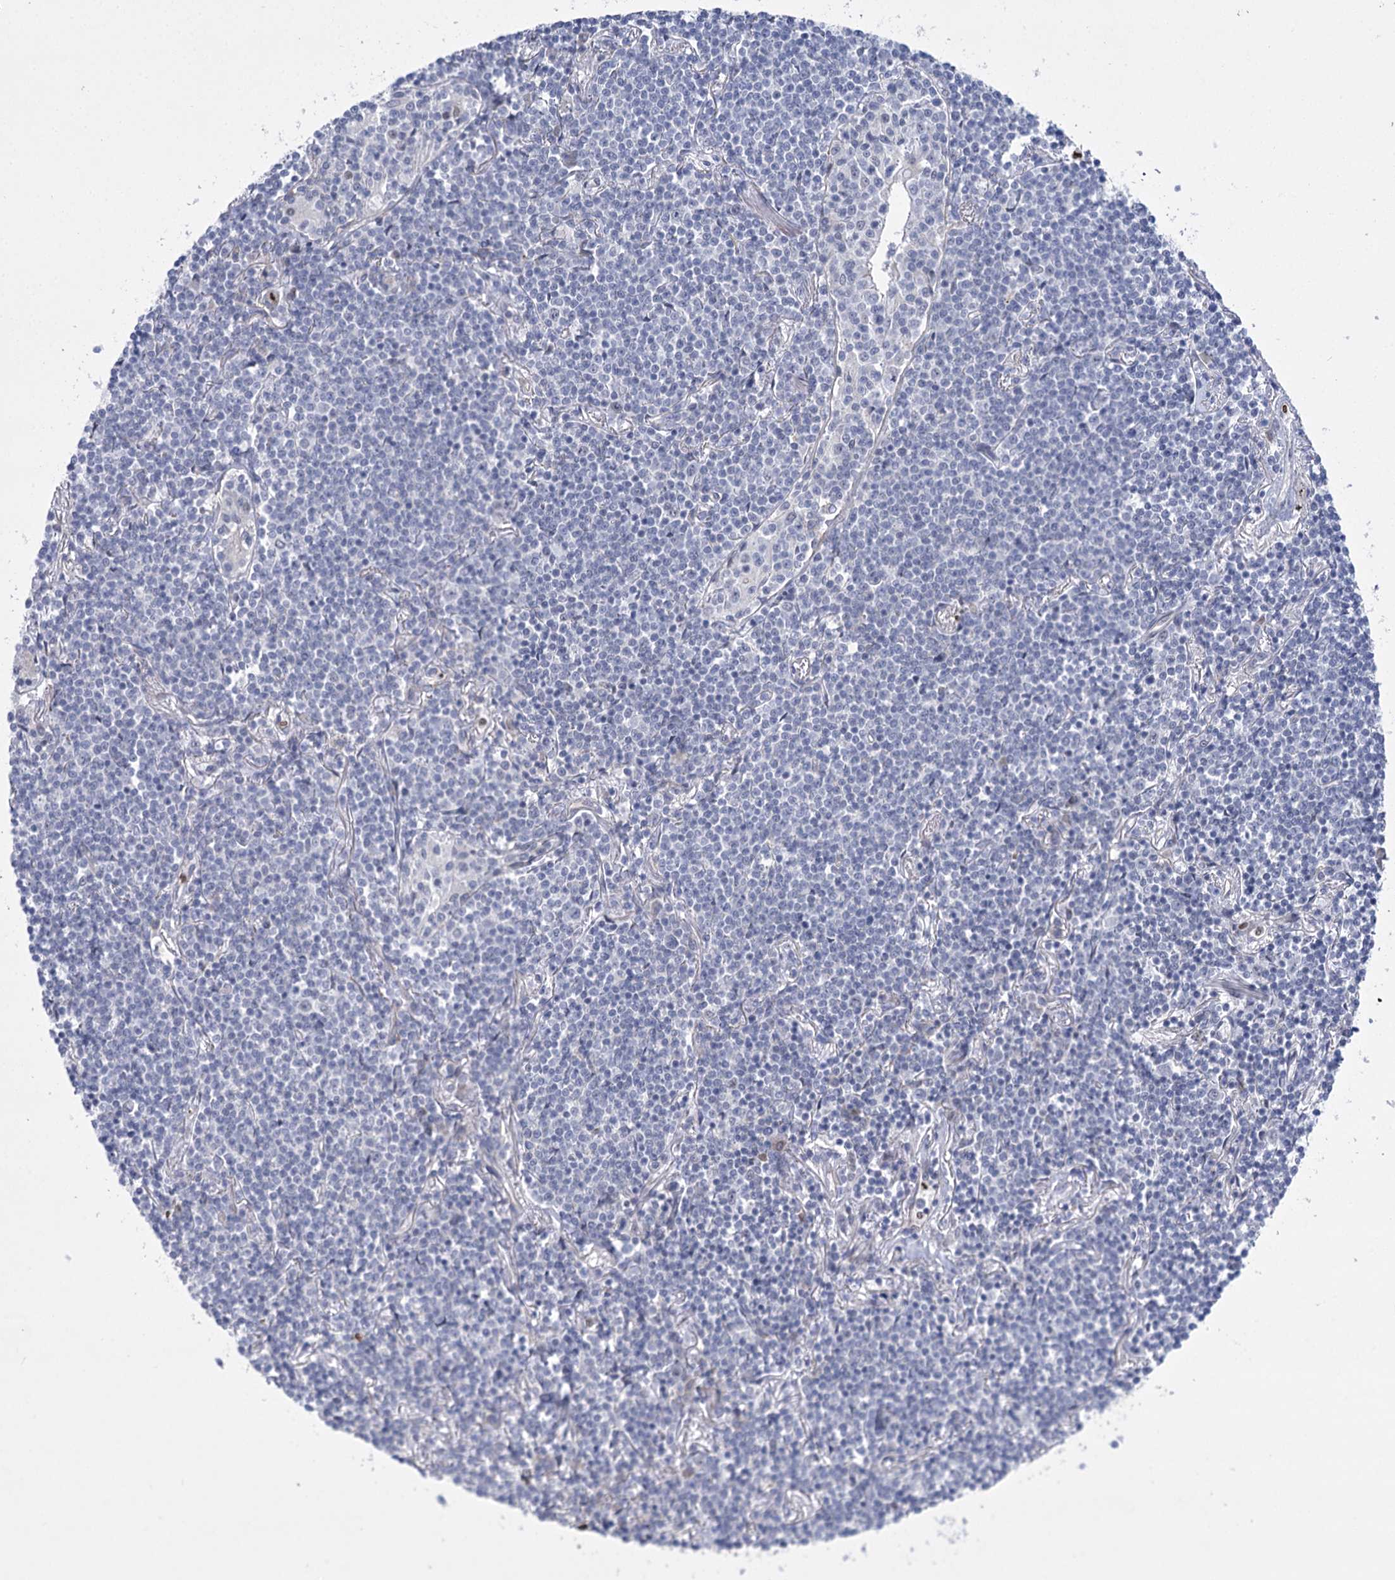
{"staining": {"intensity": "negative", "quantity": "none", "location": "none"}, "tissue": "lymphoma", "cell_type": "Tumor cells", "image_type": "cancer", "snomed": [{"axis": "morphology", "description": "Malignant lymphoma, non-Hodgkin's type, Low grade"}, {"axis": "topography", "description": "Lung"}], "caption": "IHC of human lymphoma reveals no staining in tumor cells. The staining is performed using DAB brown chromogen with nuclei counter-stained in using hematoxylin.", "gene": "THAP6", "patient": {"sex": "female", "age": 71}}